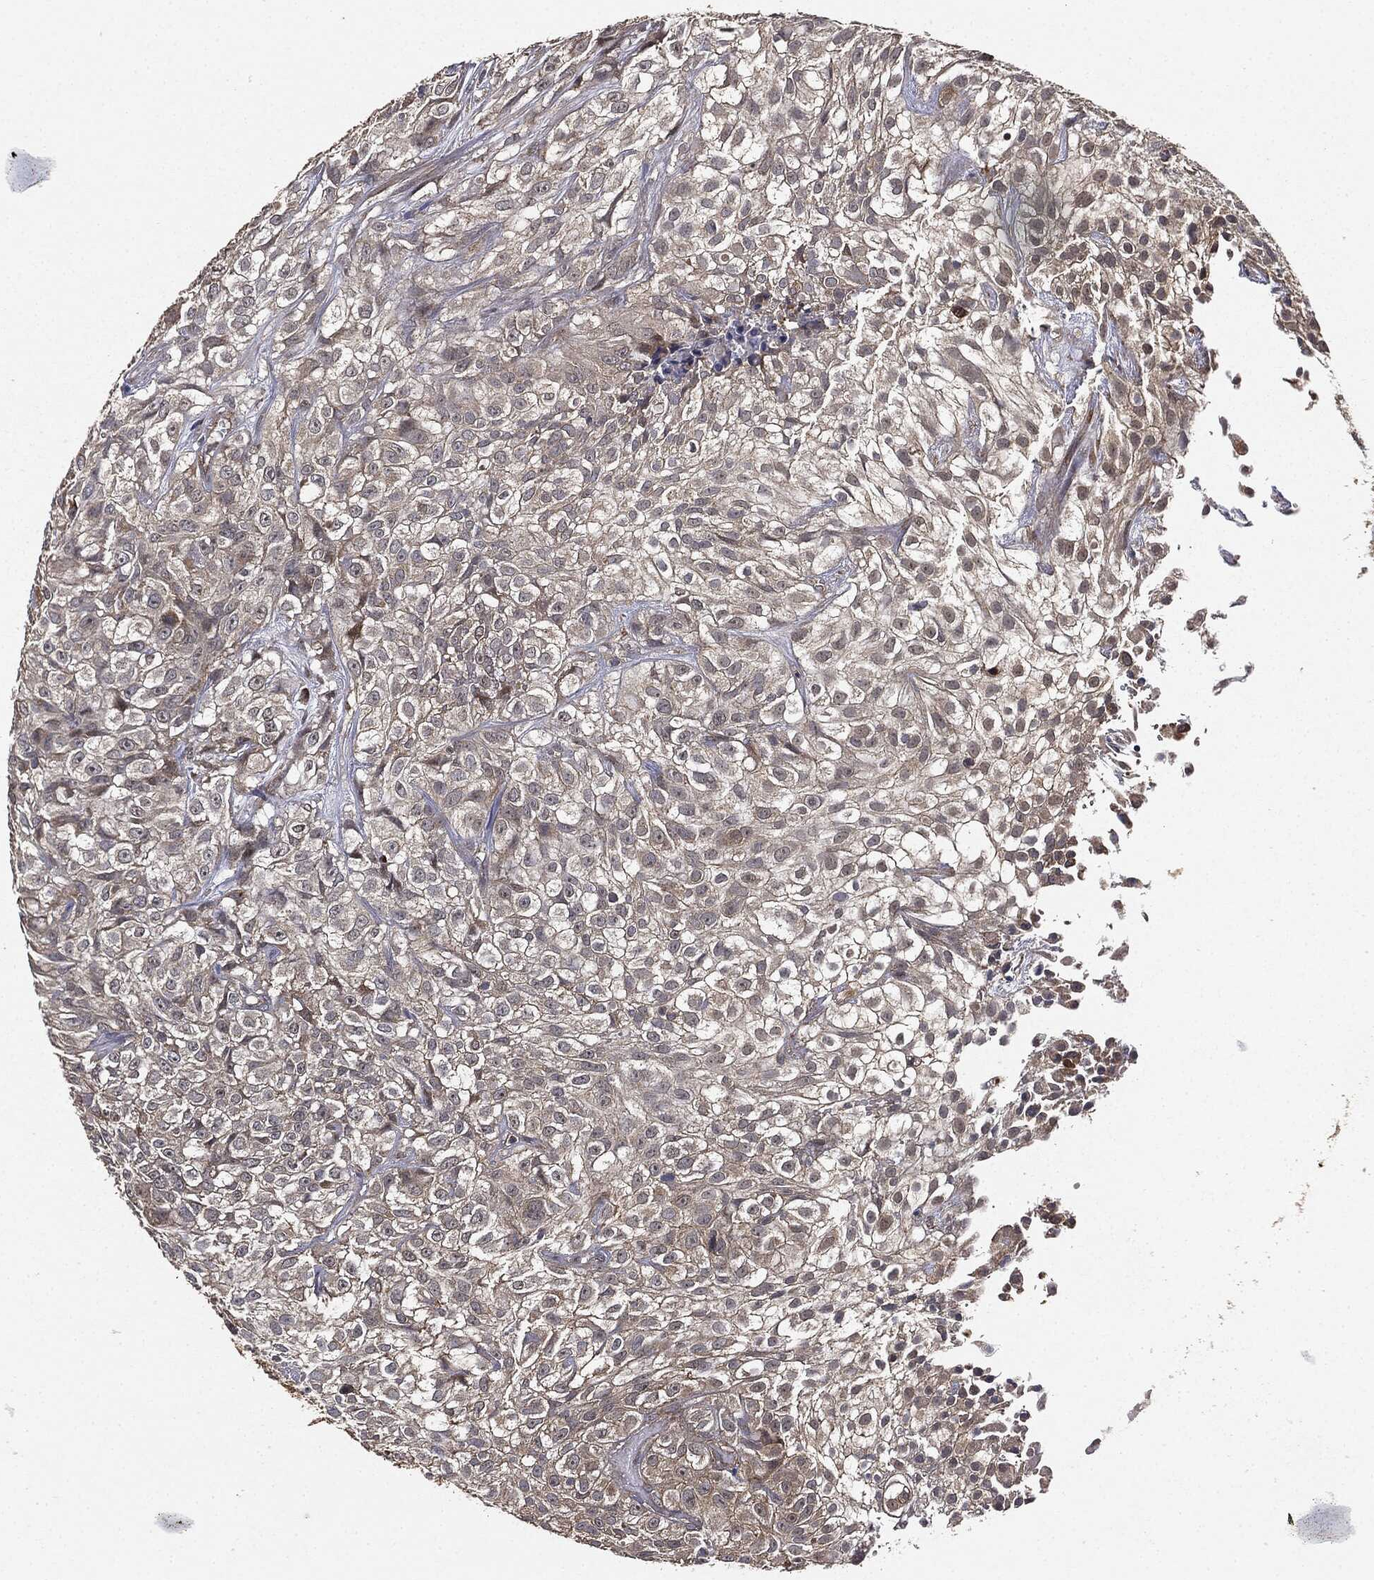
{"staining": {"intensity": "negative", "quantity": "none", "location": "none"}, "tissue": "urothelial cancer", "cell_type": "Tumor cells", "image_type": "cancer", "snomed": [{"axis": "morphology", "description": "Urothelial carcinoma, High grade"}, {"axis": "topography", "description": "Urinary bladder"}], "caption": "Tumor cells are negative for protein expression in human urothelial cancer.", "gene": "MIER2", "patient": {"sex": "male", "age": 56}}